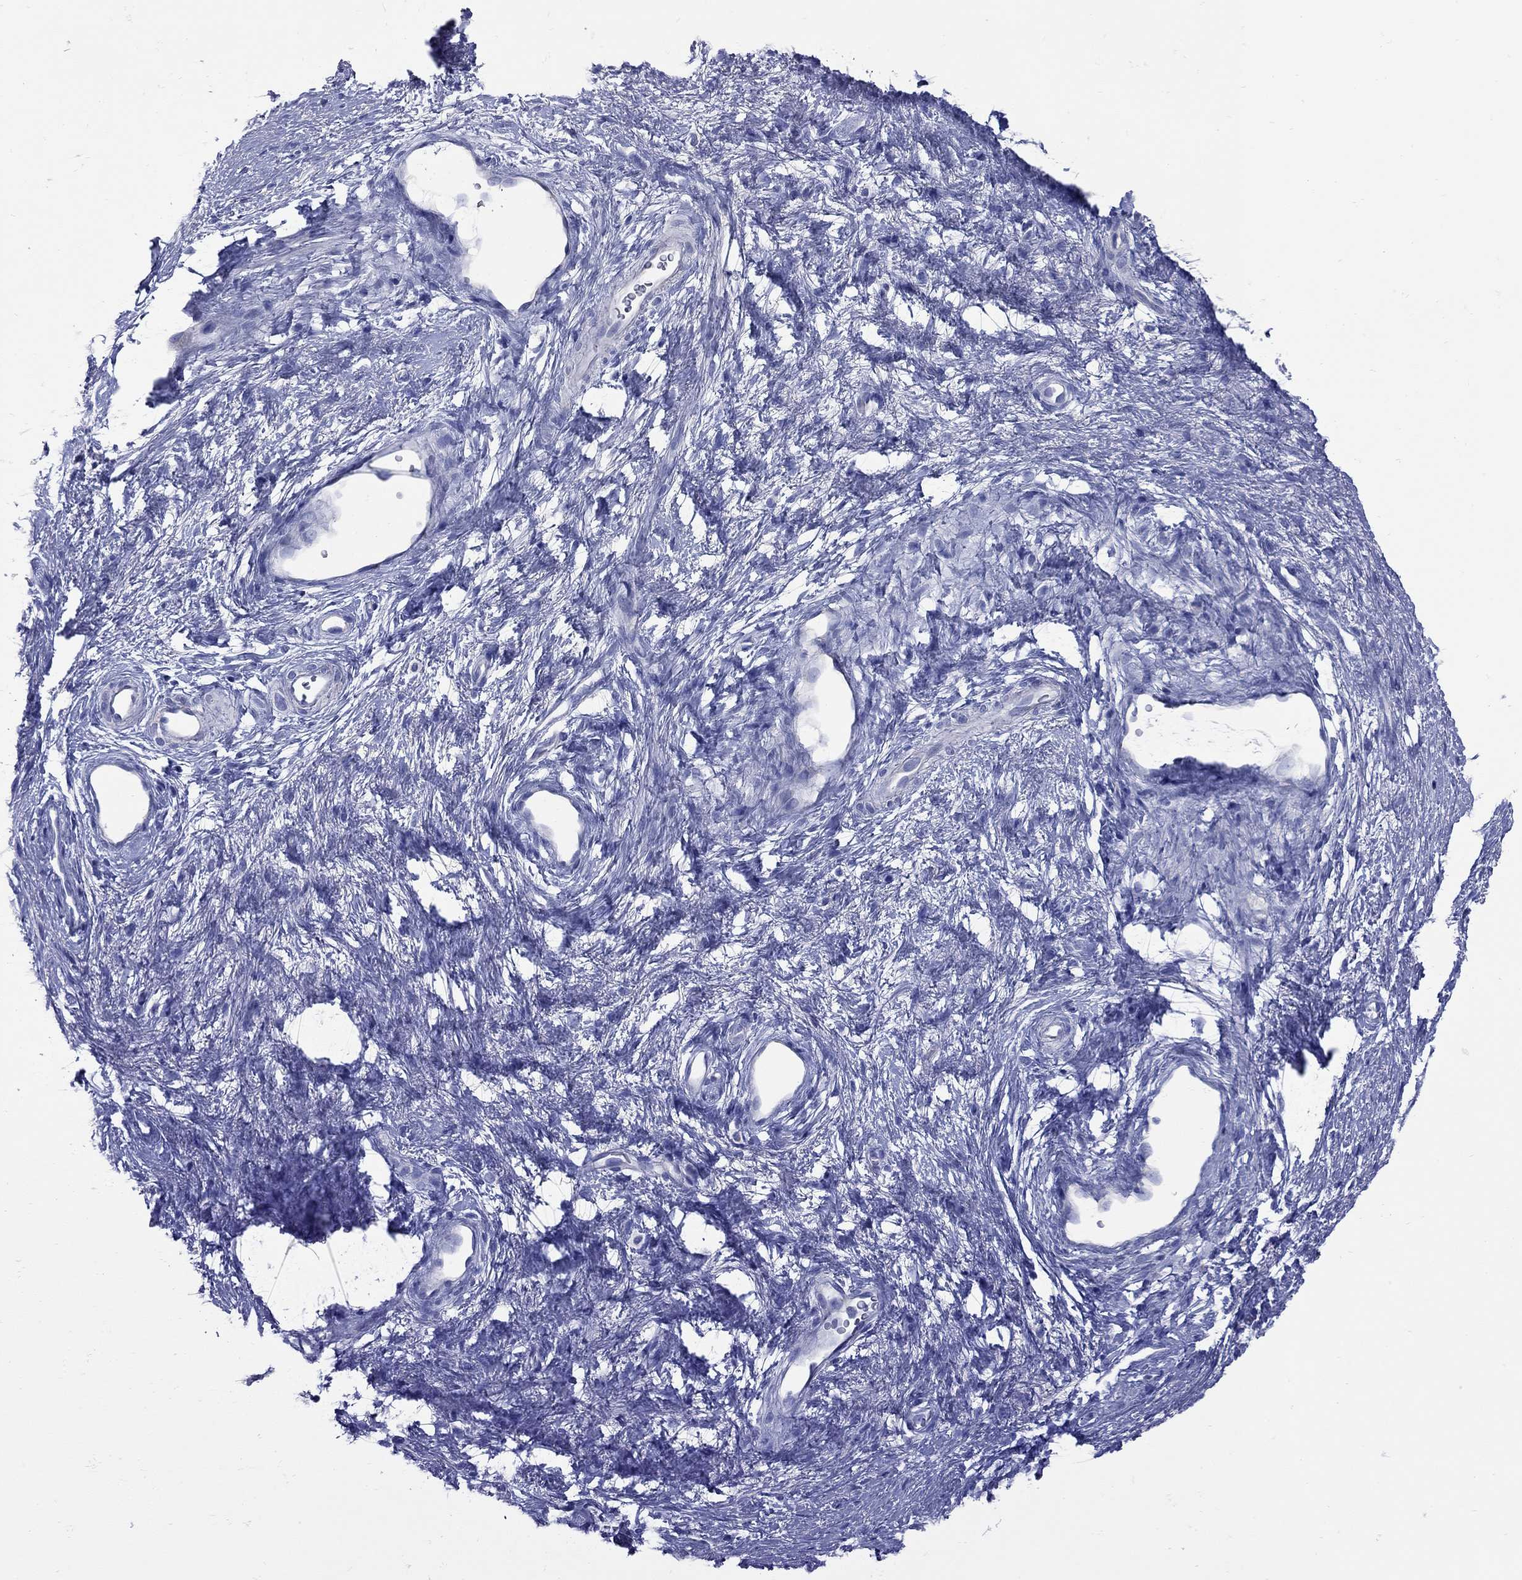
{"staining": {"intensity": "negative", "quantity": "none", "location": "none"}, "tissue": "skin", "cell_type": "Epidermal cells", "image_type": "normal", "snomed": [{"axis": "morphology", "description": "Normal tissue, NOS"}, {"axis": "topography", "description": "Anal"}], "caption": "IHC micrograph of unremarkable human skin stained for a protein (brown), which reveals no positivity in epidermal cells. (DAB (3,3'-diaminobenzidine) IHC visualized using brightfield microscopy, high magnification).", "gene": "PDZD3", "patient": {"sex": "female", "age": 46}}